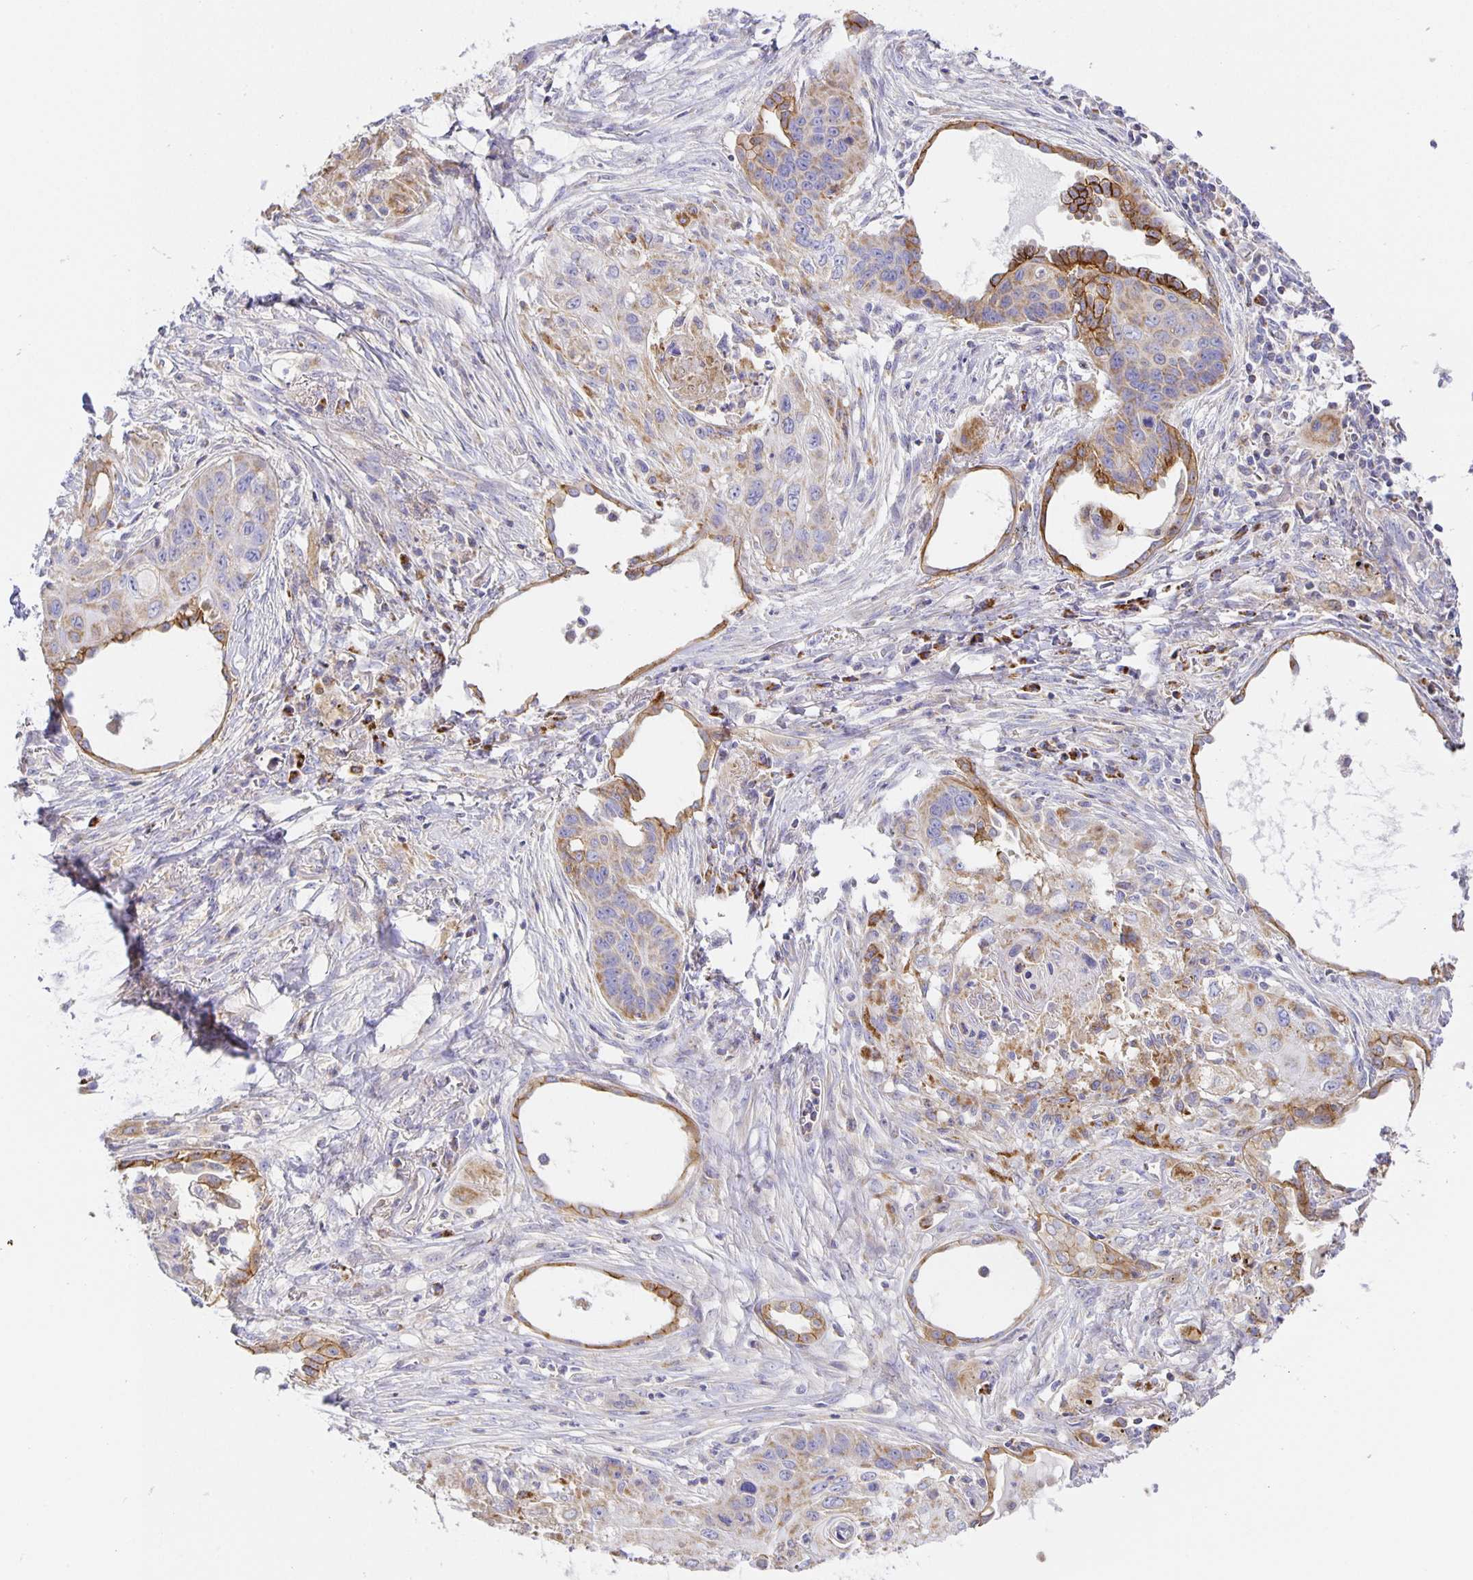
{"staining": {"intensity": "weak", "quantity": "25%-75%", "location": "cytoplasmic/membranous"}, "tissue": "lung cancer", "cell_type": "Tumor cells", "image_type": "cancer", "snomed": [{"axis": "morphology", "description": "Squamous cell carcinoma, NOS"}, {"axis": "topography", "description": "Lung"}], "caption": "A brown stain labels weak cytoplasmic/membranous expression of a protein in human lung squamous cell carcinoma tumor cells.", "gene": "FLRT3", "patient": {"sex": "male", "age": 71}}